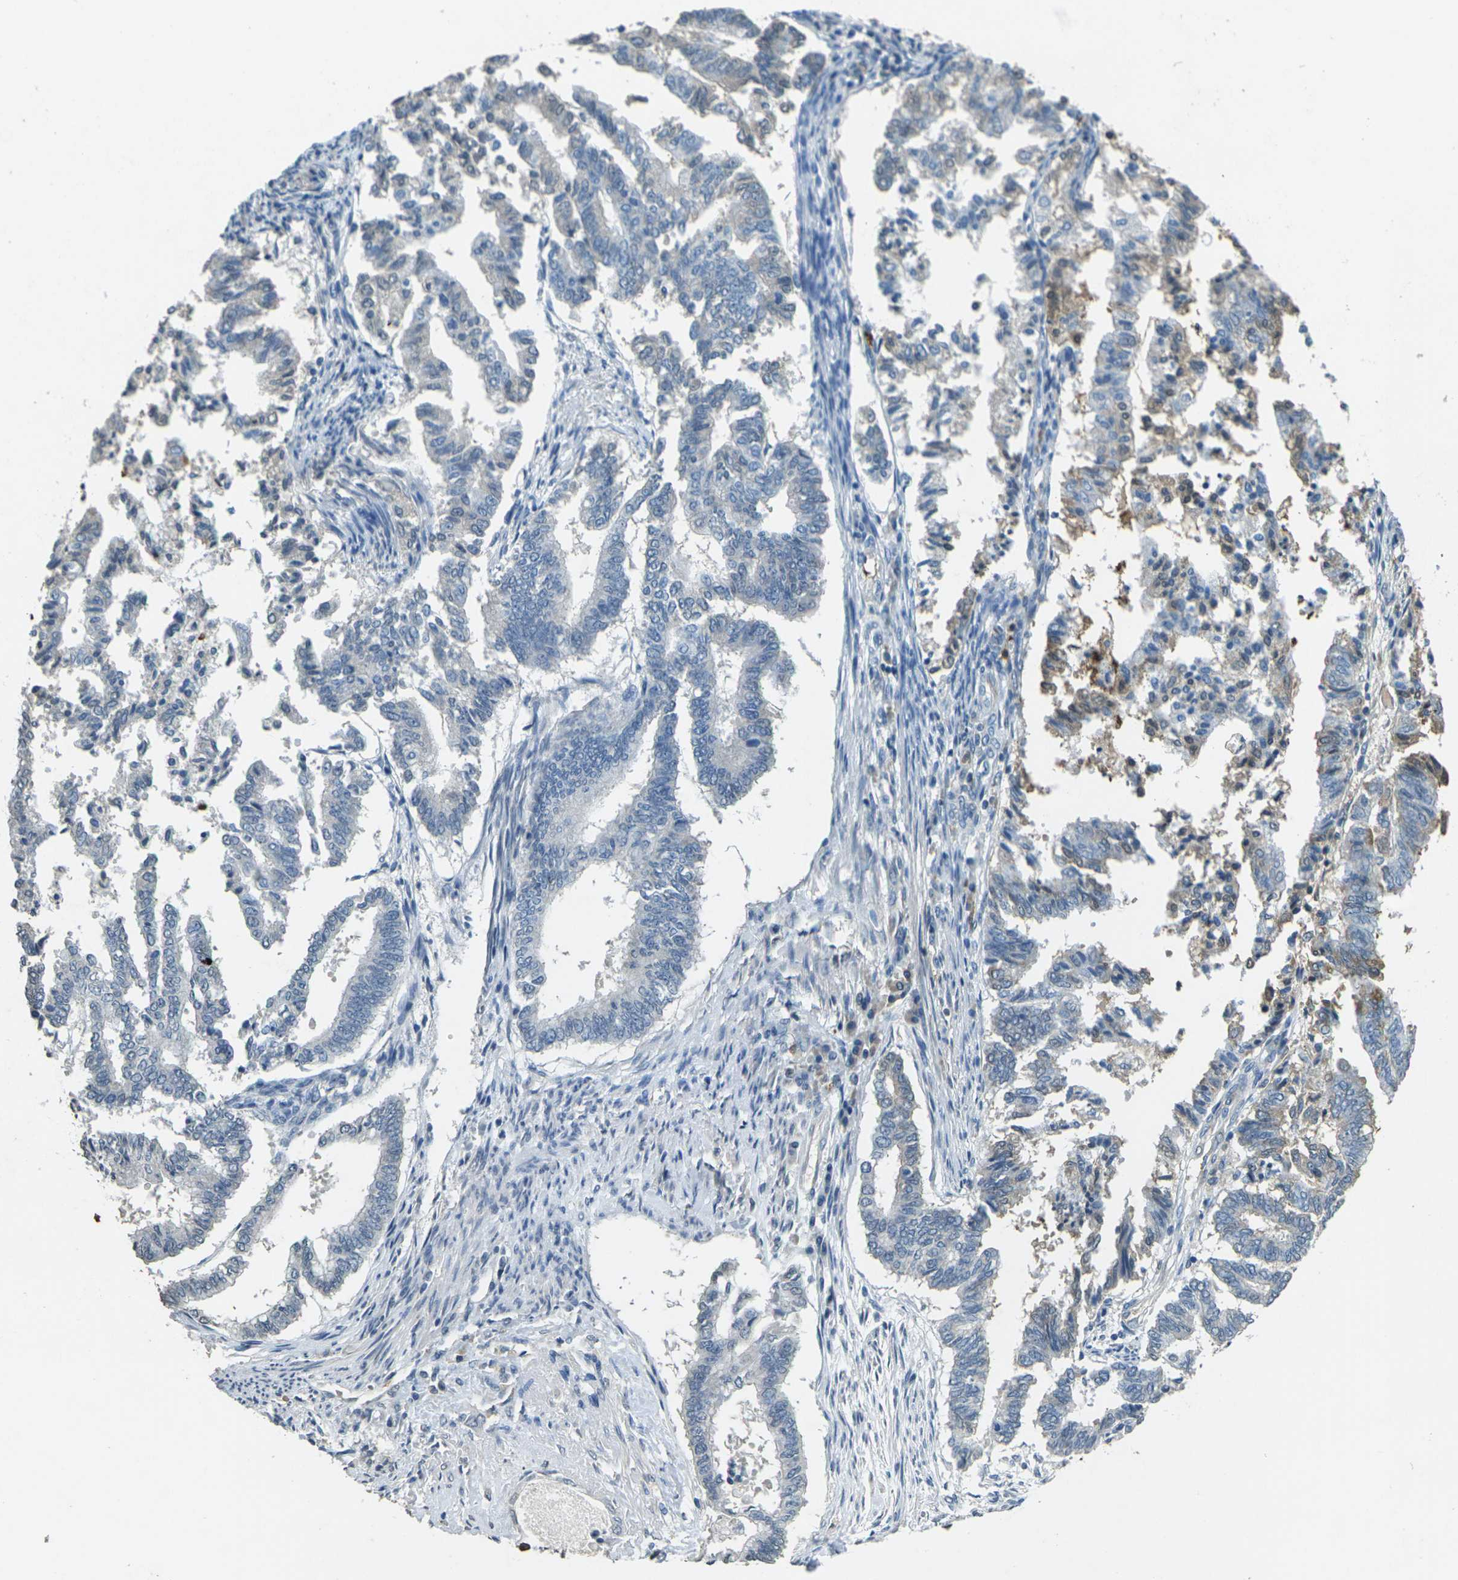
{"staining": {"intensity": "weak", "quantity": "<25%", "location": "cytoplasmic/membranous"}, "tissue": "endometrial cancer", "cell_type": "Tumor cells", "image_type": "cancer", "snomed": [{"axis": "morphology", "description": "Necrosis, NOS"}, {"axis": "morphology", "description": "Adenocarcinoma, NOS"}, {"axis": "topography", "description": "Endometrium"}], "caption": "There is no significant positivity in tumor cells of endometrial cancer. (DAB immunohistochemistry visualized using brightfield microscopy, high magnification).", "gene": "HBB", "patient": {"sex": "female", "age": 79}}